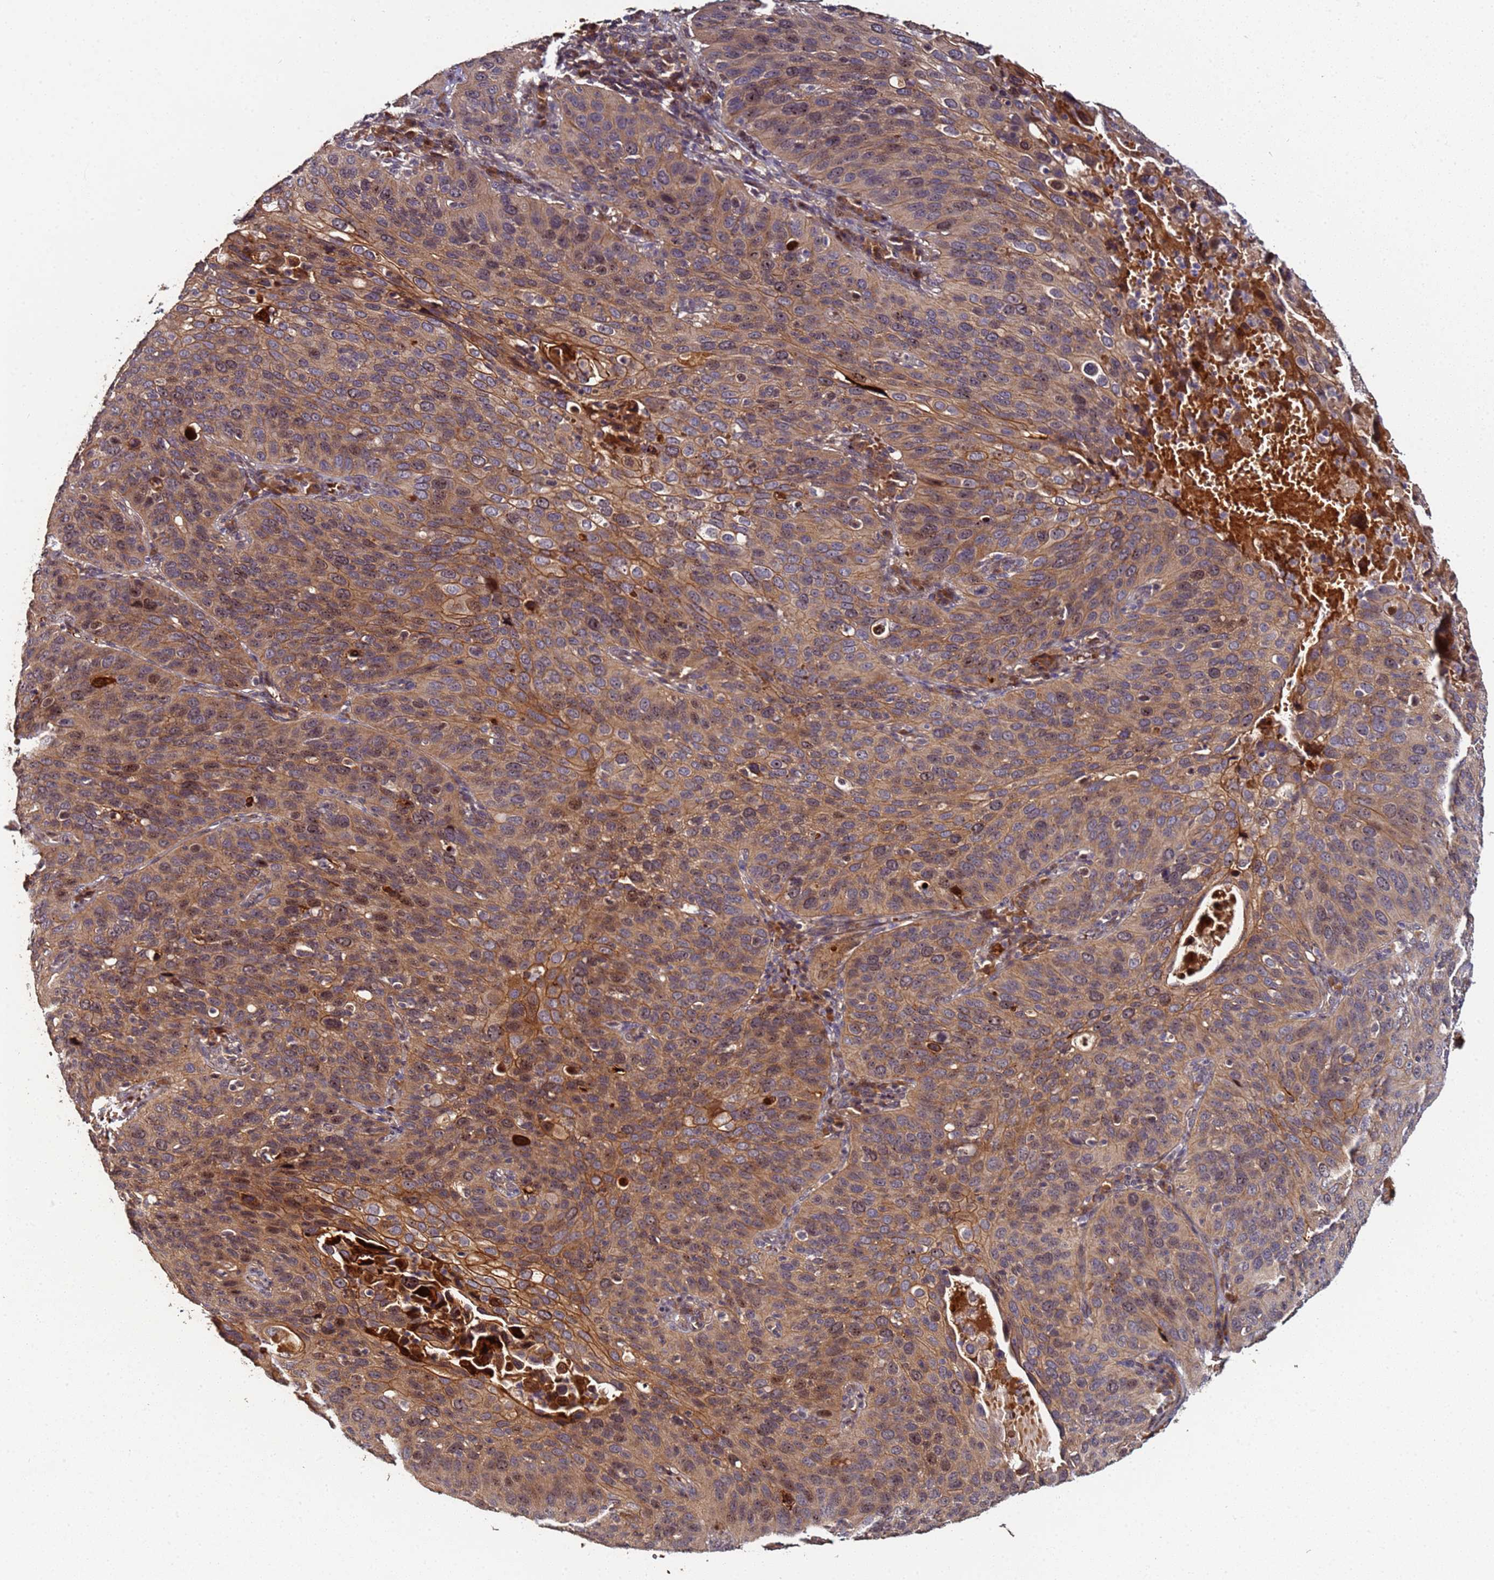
{"staining": {"intensity": "moderate", "quantity": ">75%", "location": "cytoplasmic/membranous,nuclear"}, "tissue": "cervical cancer", "cell_type": "Tumor cells", "image_type": "cancer", "snomed": [{"axis": "morphology", "description": "Squamous cell carcinoma, NOS"}, {"axis": "topography", "description": "Cervix"}], "caption": "The micrograph reveals a brown stain indicating the presence of a protein in the cytoplasmic/membranous and nuclear of tumor cells in squamous cell carcinoma (cervical).", "gene": "OSER1", "patient": {"sex": "female", "age": 36}}